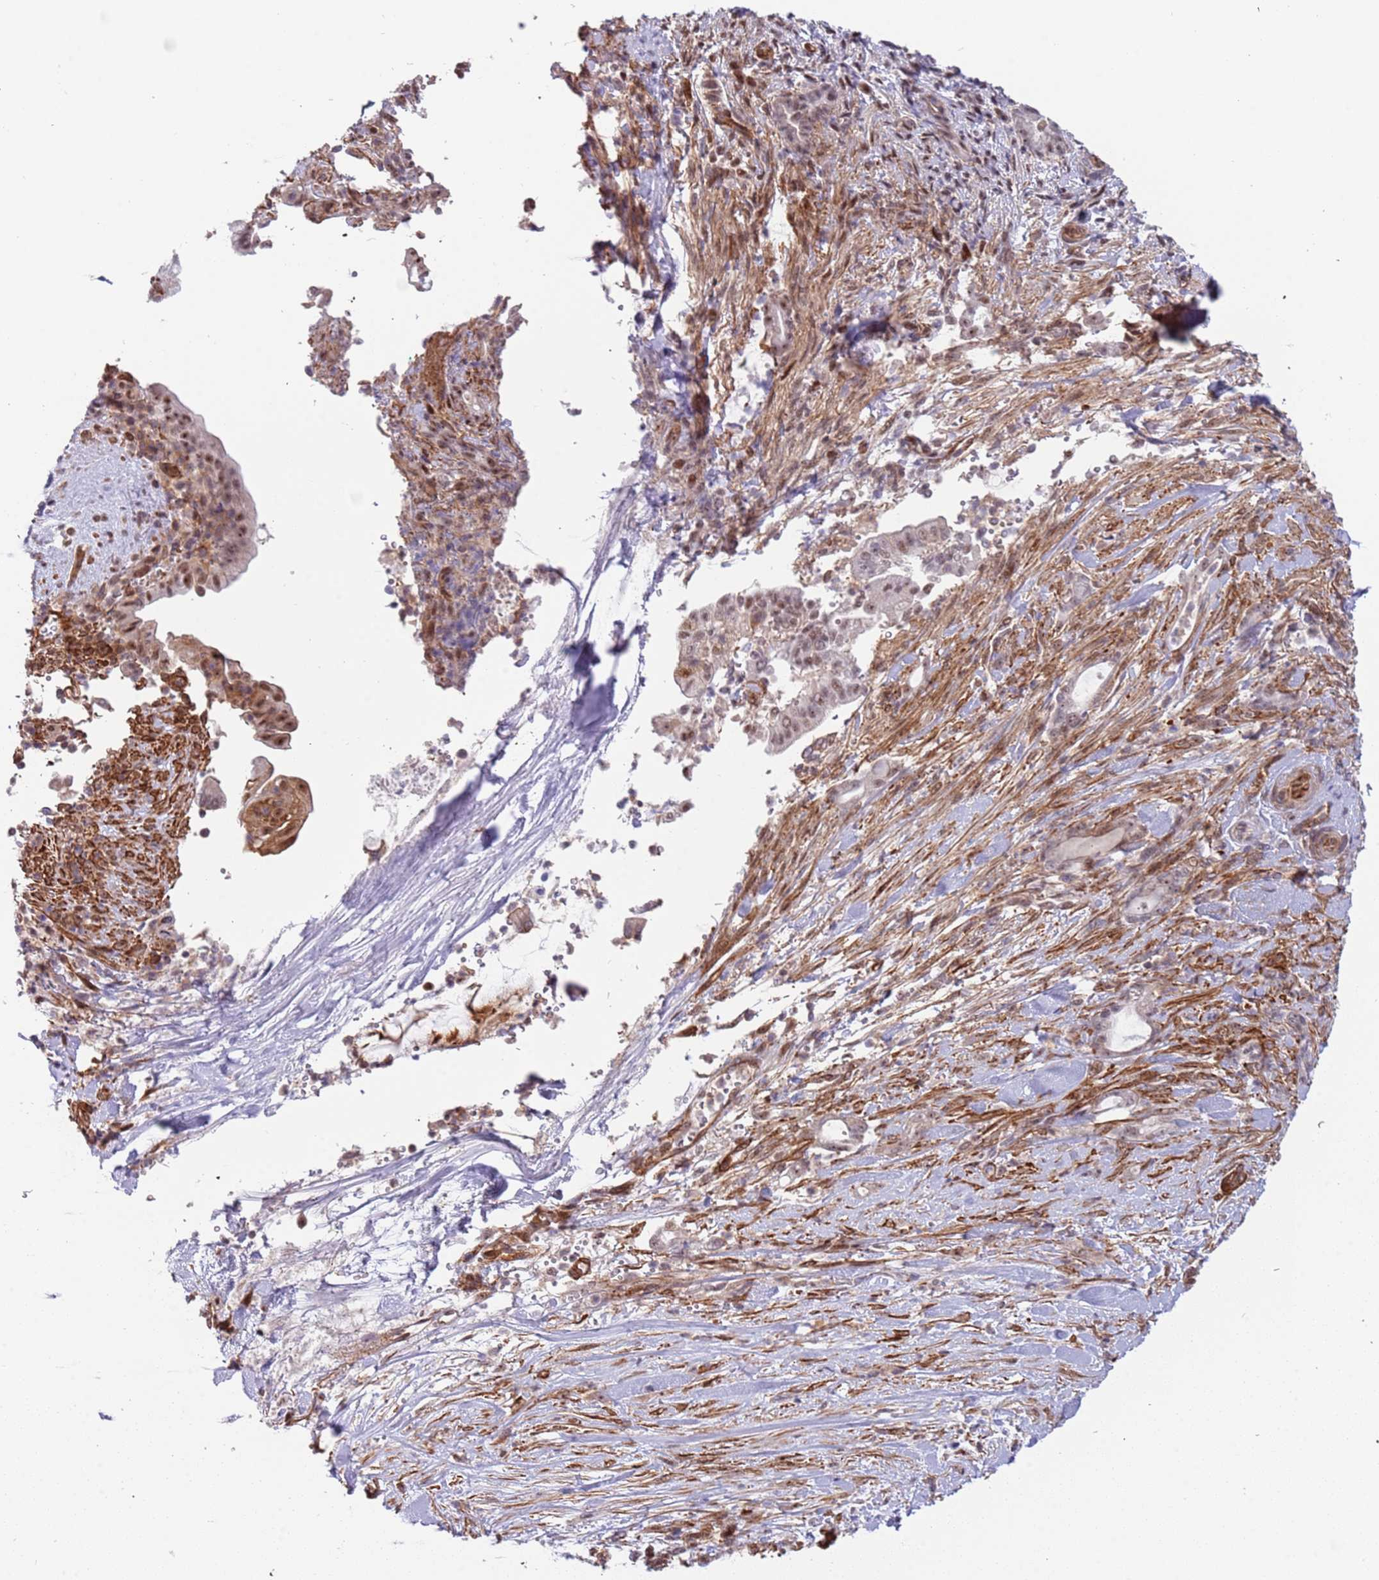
{"staining": {"intensity": "moderate", "quantity": ">75%", "location": "cytoplasmic/membranous,nuclear"}, "tissue": "pancreatic cancer", "cell_type": "Tumor cells", "image_type": "cancer", "snomed": [{"axis": "morphology", "description": "Normal tissue, NOS"}, {"axis": "morphology", "description": "Adenocarcinoma, NOS"}, {"axis": "topography", "description": "Pancreas"}], "caption": "Pancreatic cancer (adenocarcinoma) stained with a brown dye reveals moderate cytoplasmic/membranous and nuclear positive positivity in approximately >75% of tumor cells.", "gene": "LRMDA", "patient": {"sex": "female", "age": 55}}